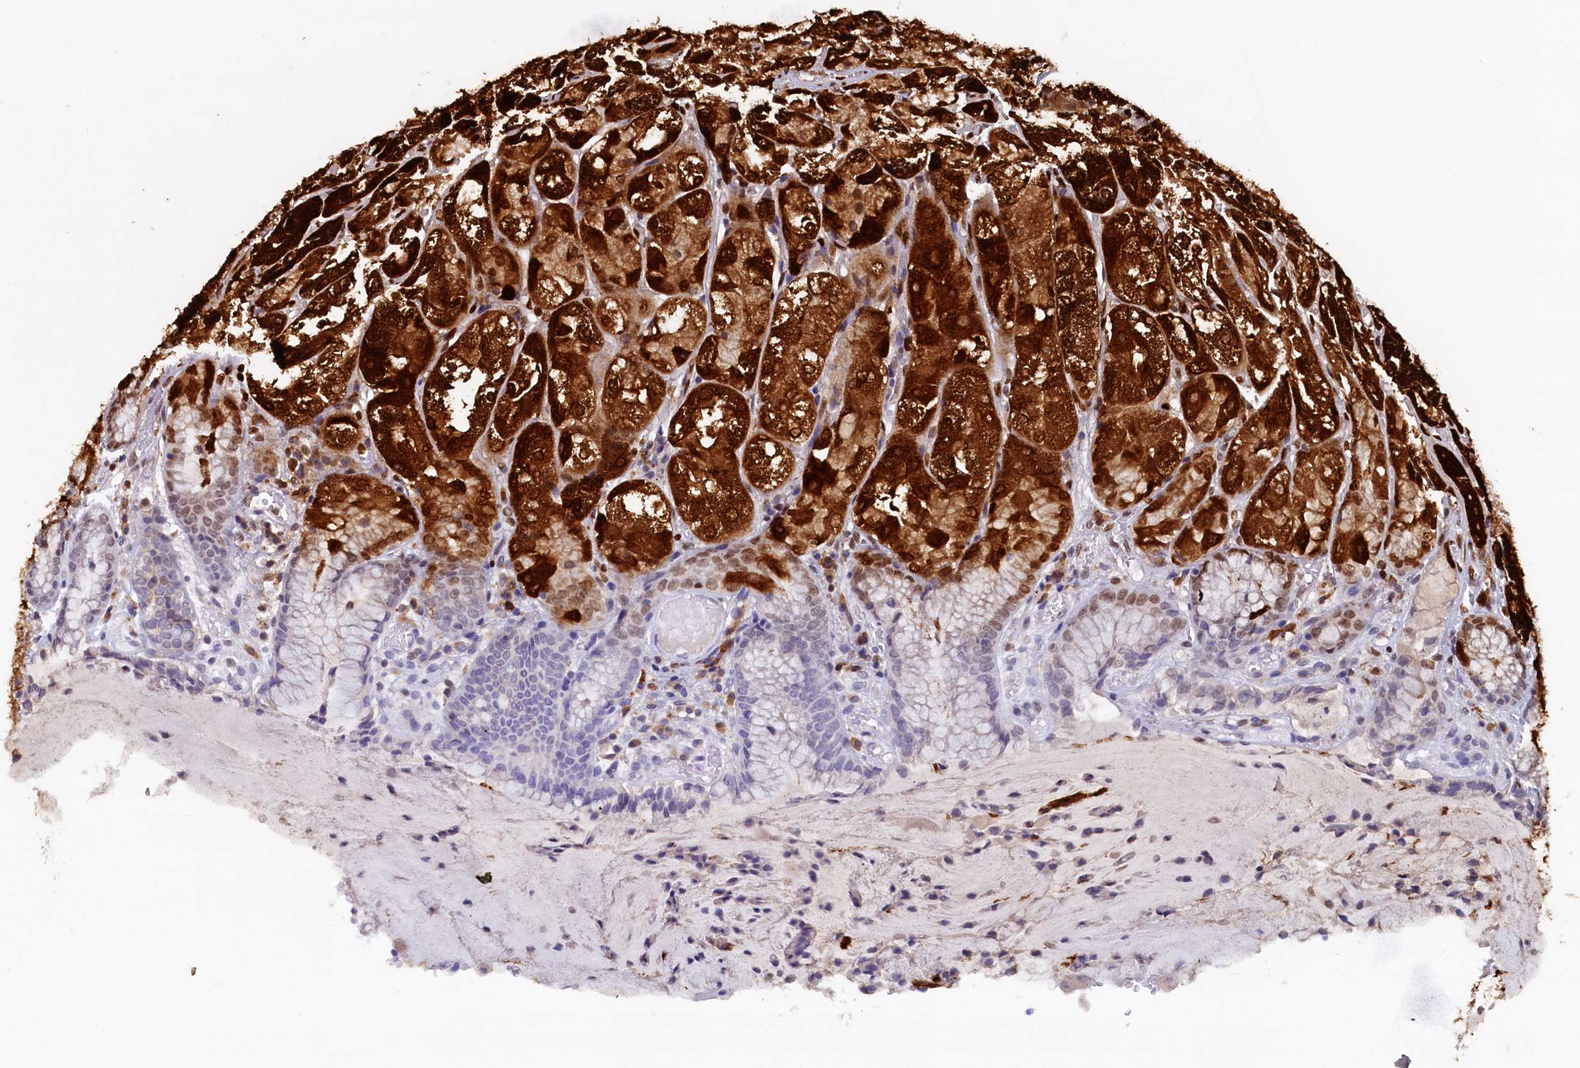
{"staining": {"intensity": "strong", "quantity": "25%-75%", "location": "cytoplasmic/membranous,nuclear"}, "tissue": "stomach", "cell_type": "Glandular cells", "image_type": "normal", "snomed": [{"axis": "morphology", "description": "Normal tissue, NOS"}, {"axis": "topography", "description": "Stomach, upper"}], "caption": "The immunohistochemical stain labels strong cytoplasmic/membranous,nuclear positivity in glandular cells of unremarkable stomach.", "gene": "CBLIF", "patient": {"sex": "male", "age": 72}}